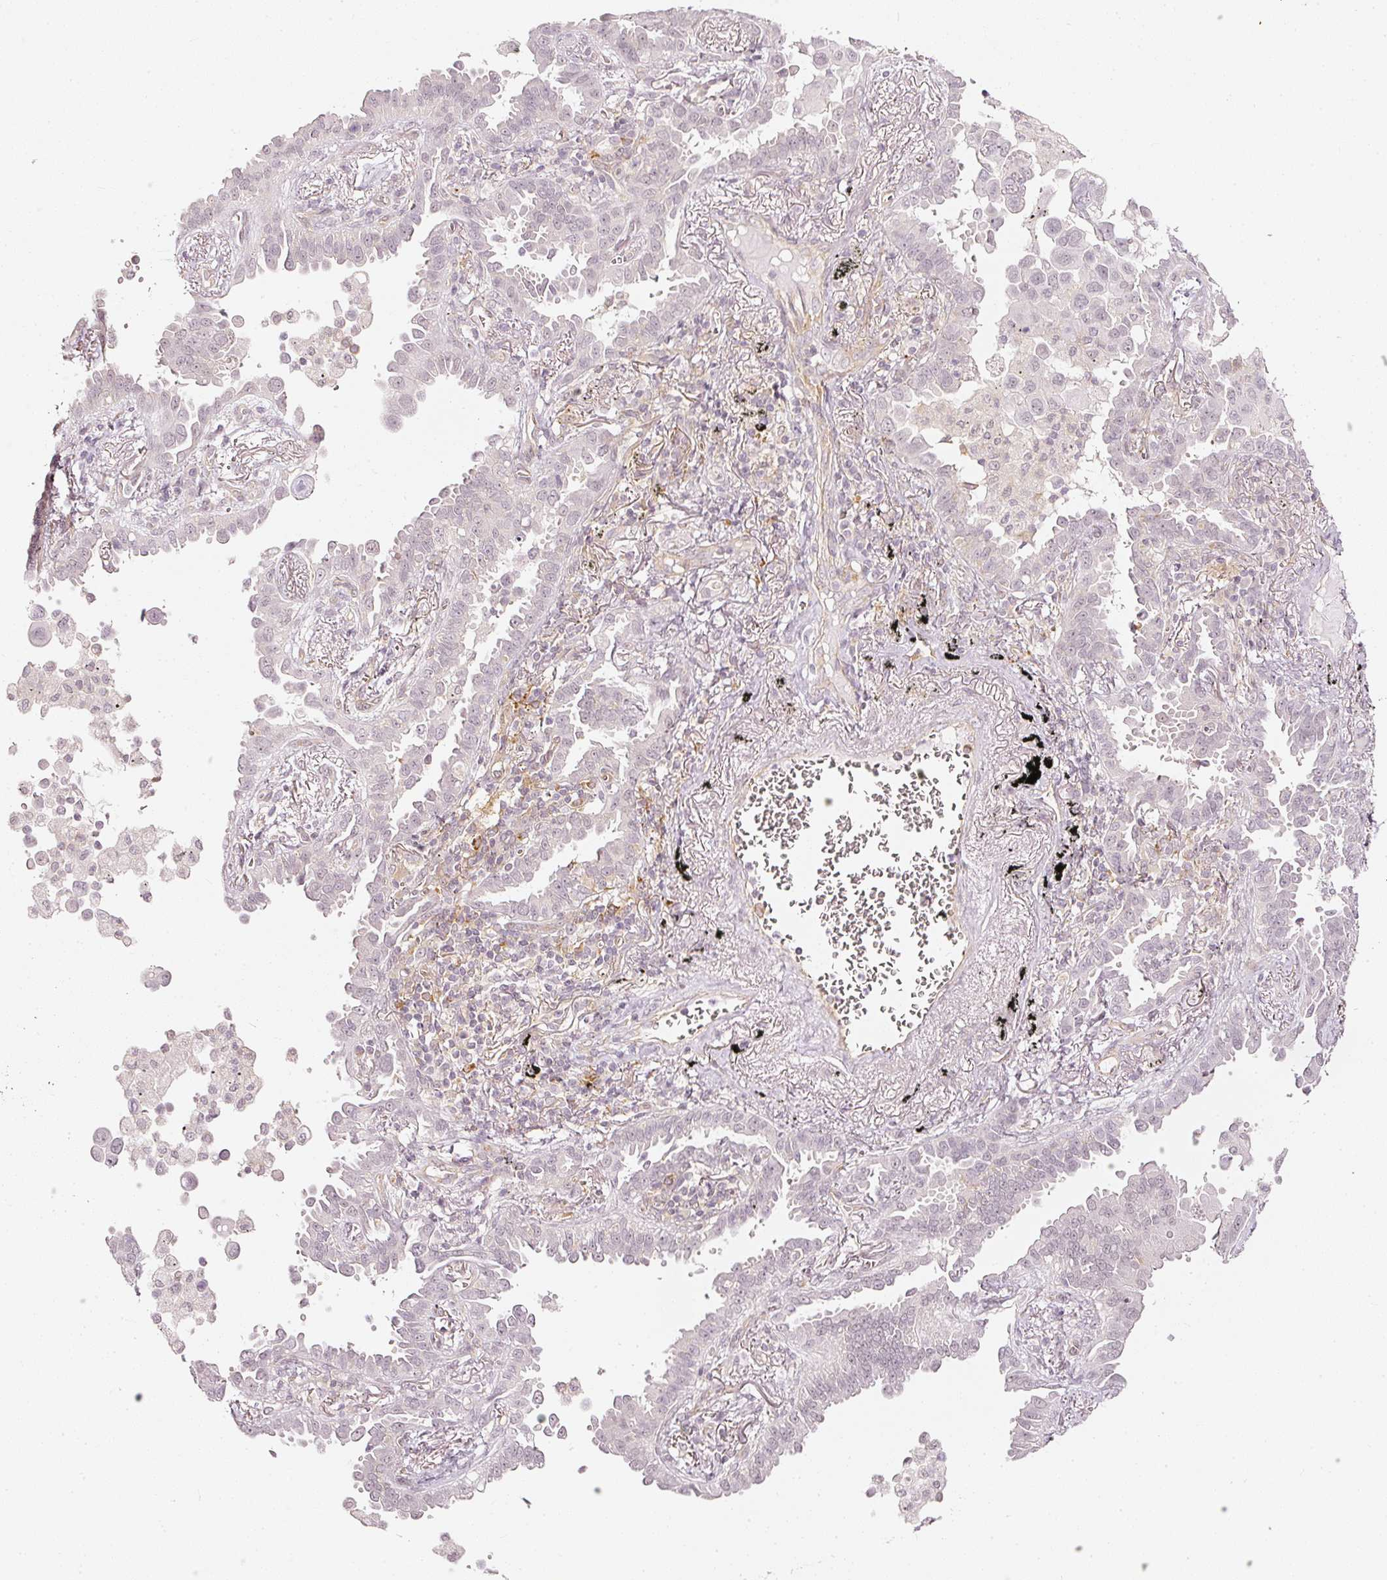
{"staining": {"intensity": "negative", "quantity": "none", "location": "none"}, "tissue": "lung cancer", "cell_type": "Tumor cells", "image_type": "cancer", "snomed": [{"axis": "morphology", "description": "Adenocarcinoma, NOS"}, {"axis": "topography", "description": "Lung"}], "caption": "Tumor cells are negative for protein expression in human lung cancer (adenocarcinoma).", "gene": "DRD2", "patient": {"sex": "male", "age": 67}}